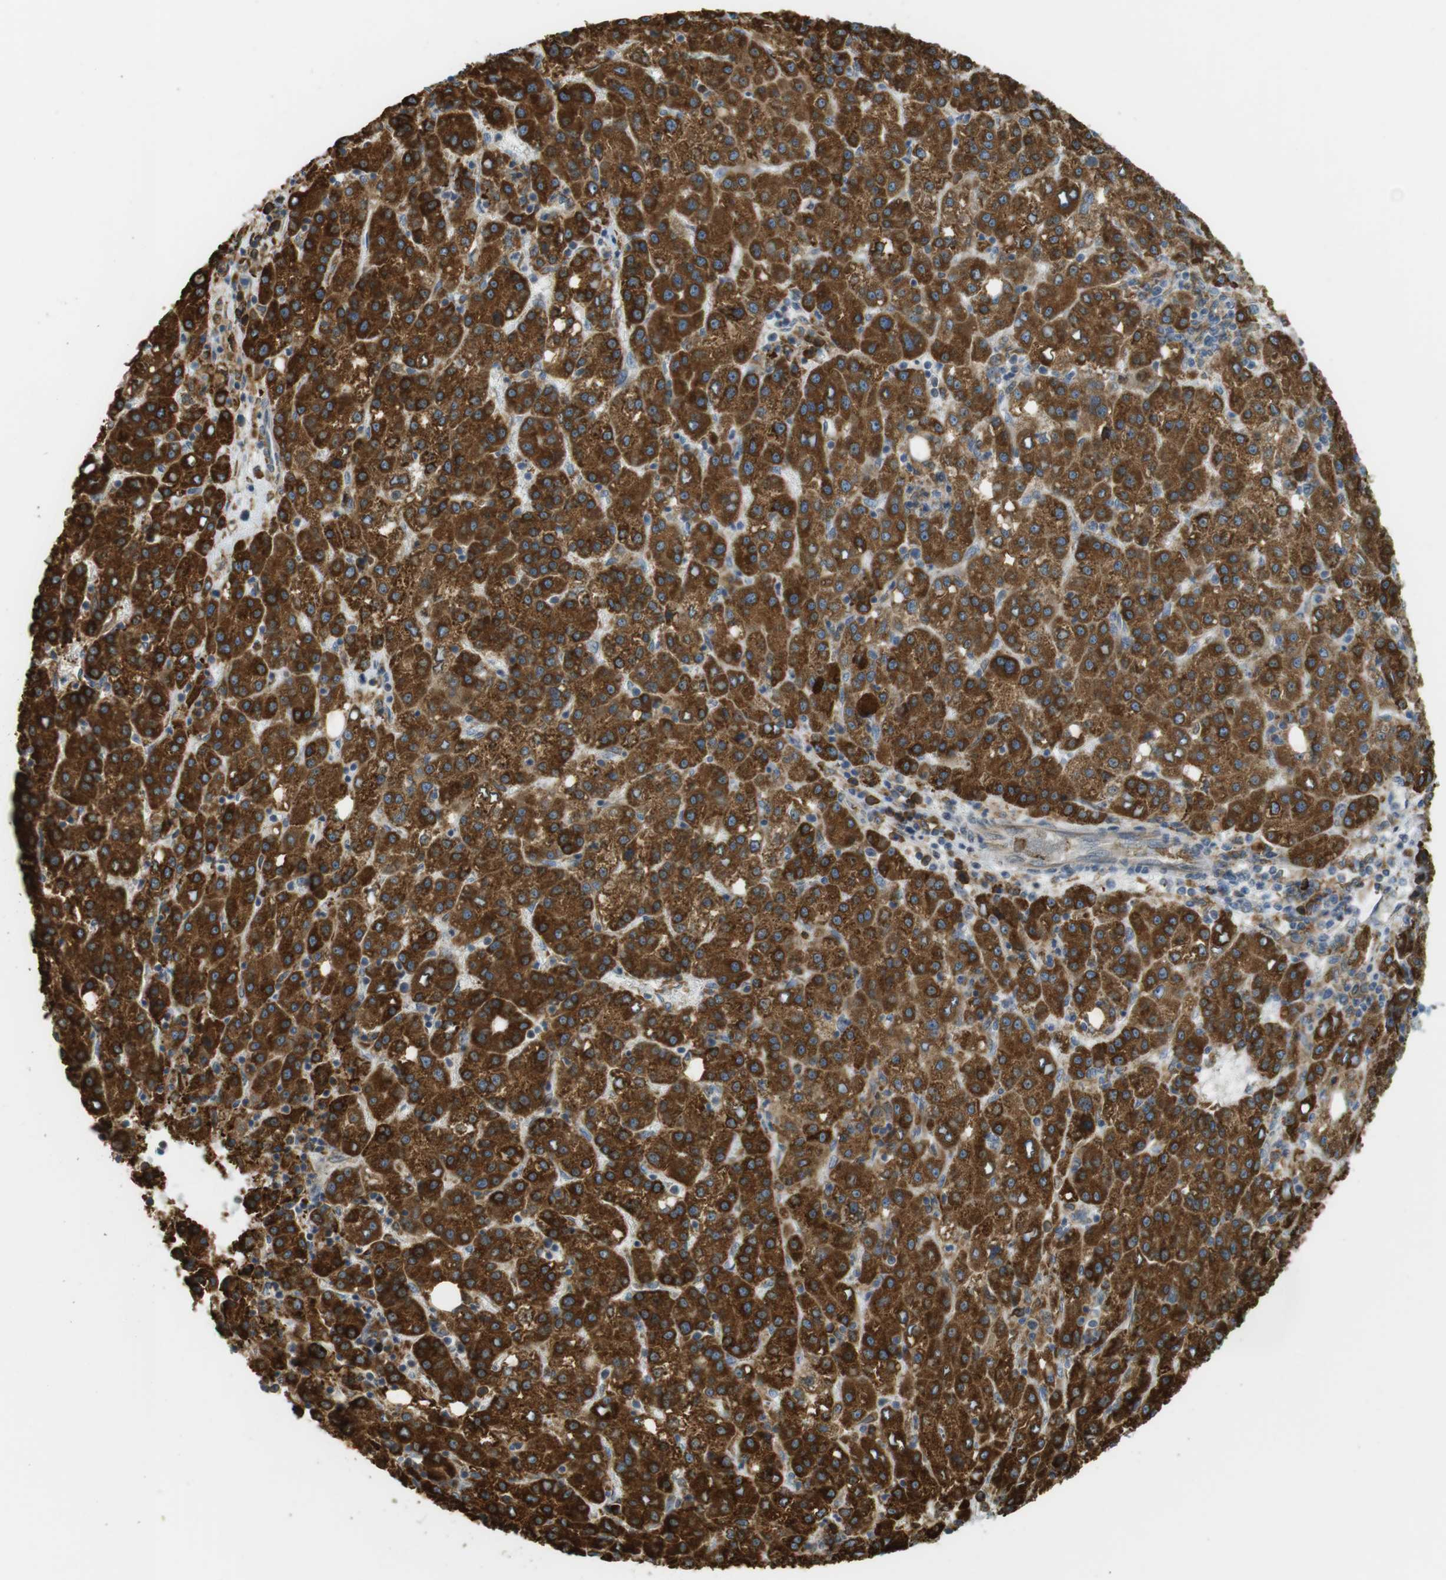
{"staining": {"intensity": "strong", "quantity": ">75%", "location": "cytoplasmic/membranous"}, "tissue": "liver cancer", "cell_type": "Tumor cells", "image_type": "cancer", "snomed": [{"axis": "morphology", "description": "Carcinoma, Hepatocellular, NOS"}, {"axis": "topography", "description": "Liver"}], "caption": "IHC (DAB (3,3'-diaminobenzidine)) staining of liver cancer (hepatocellular carcinoma) exhibits strong cytoplasmic/membranous protein positivity in about >75% of tumor cells. (DAB (3,3'-diaminobenzidine) IHC, brown staining for protein, blue staining for nuclei).", "gene": "MBOAT2", "patient": {"sex": "female", "age": 58}}